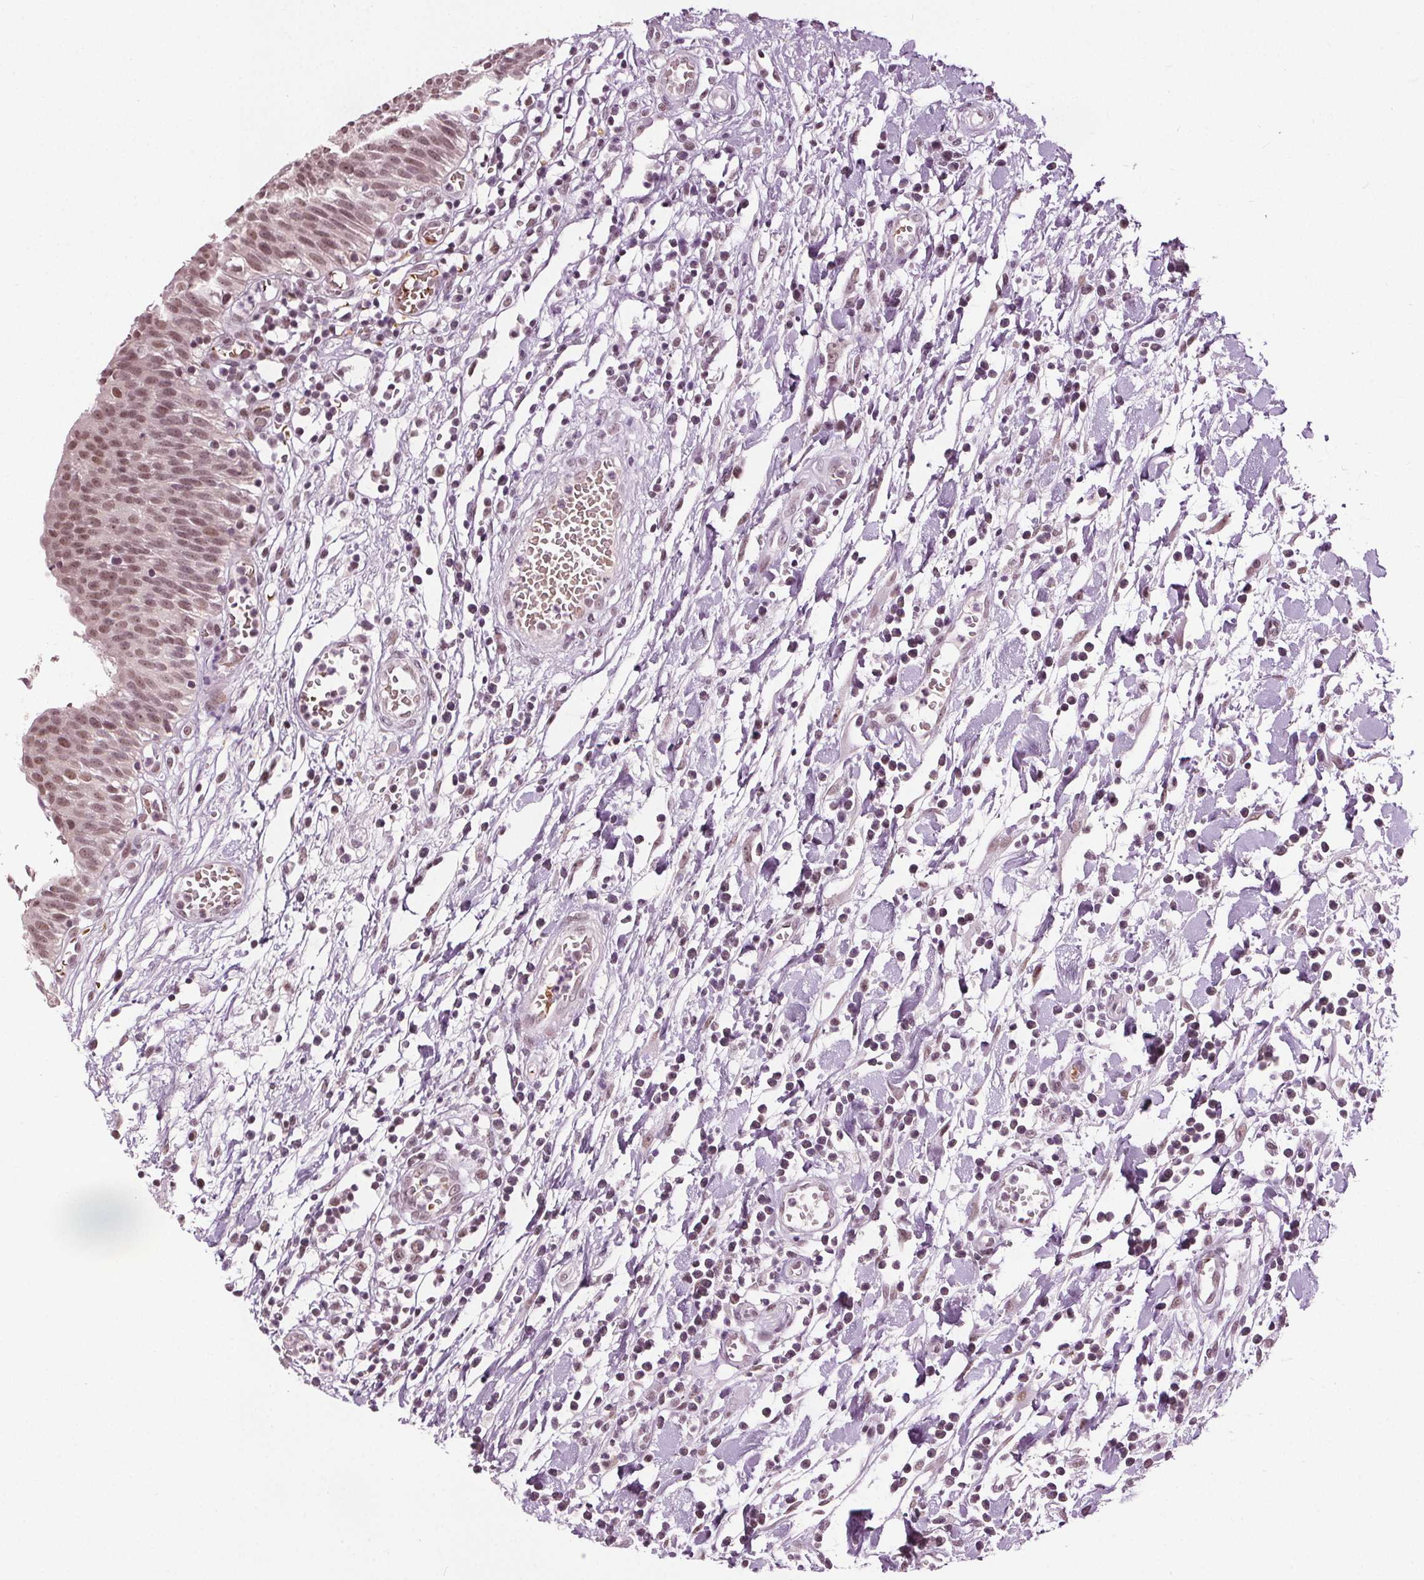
{"staining": {"intensity": "moderate", "quantity": ">75%", "location": "nuclear"}, "tissue": "urinary bladder", "cell_type": "Urothelial cells", "image_type": "normal", "snomed": [{"axis": "morphology", "description": "Normal tissue, NOS"}, {"axis": "topography", "description": "Urinary bladder"}], "caption": "This is a micrograph of immunohistochemistry (IHC) staining of unremarkable urinary bladder, which shows moderate staining in the nuclear of urothelial cells.", "gene": "IWS1", "patient": {"sex": "male", "age": 64}}